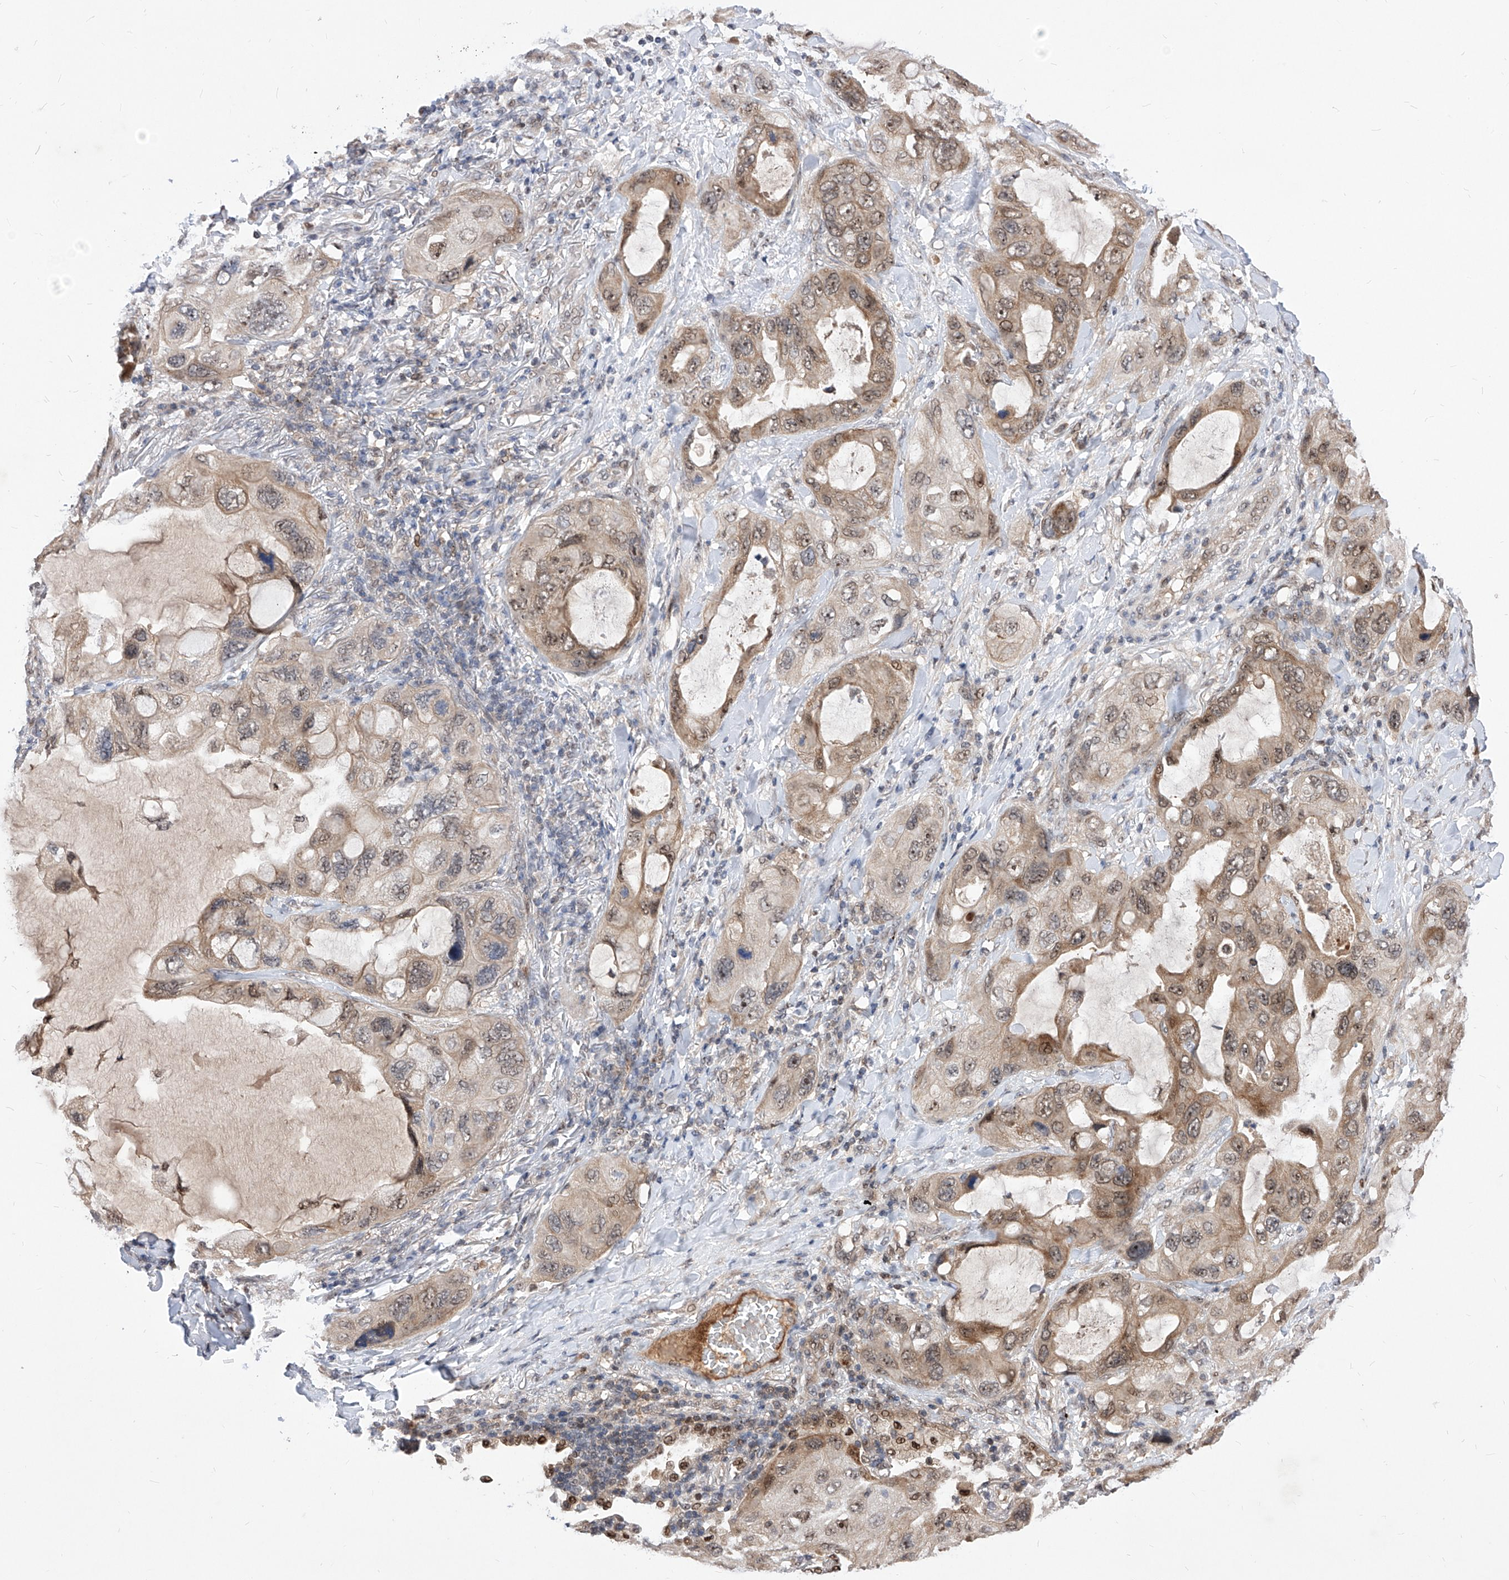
{"staining": {"intensity": "moderate", "quantity": "25%-75%", "location": "cytoplasmic/membranous,nuclear"}, "tissue": "lung cancer", "cell_type": "Tumor cells", "image_type": "cancer", "snomed": [{"axis": "morphology", "description": "Squamous cell carcinoma, NOS"}, {"axis": "topography", "description": "Lung"}], "caption": "Protein analysis of squamous cell carcinoma (lung) tissue reveals moderate cytoplasmic/membranous and nuclear expression in approximately 25%-75% of tumor cells.", "gene": "LGR4", "patient": {"sex": "female", "age": 73}}